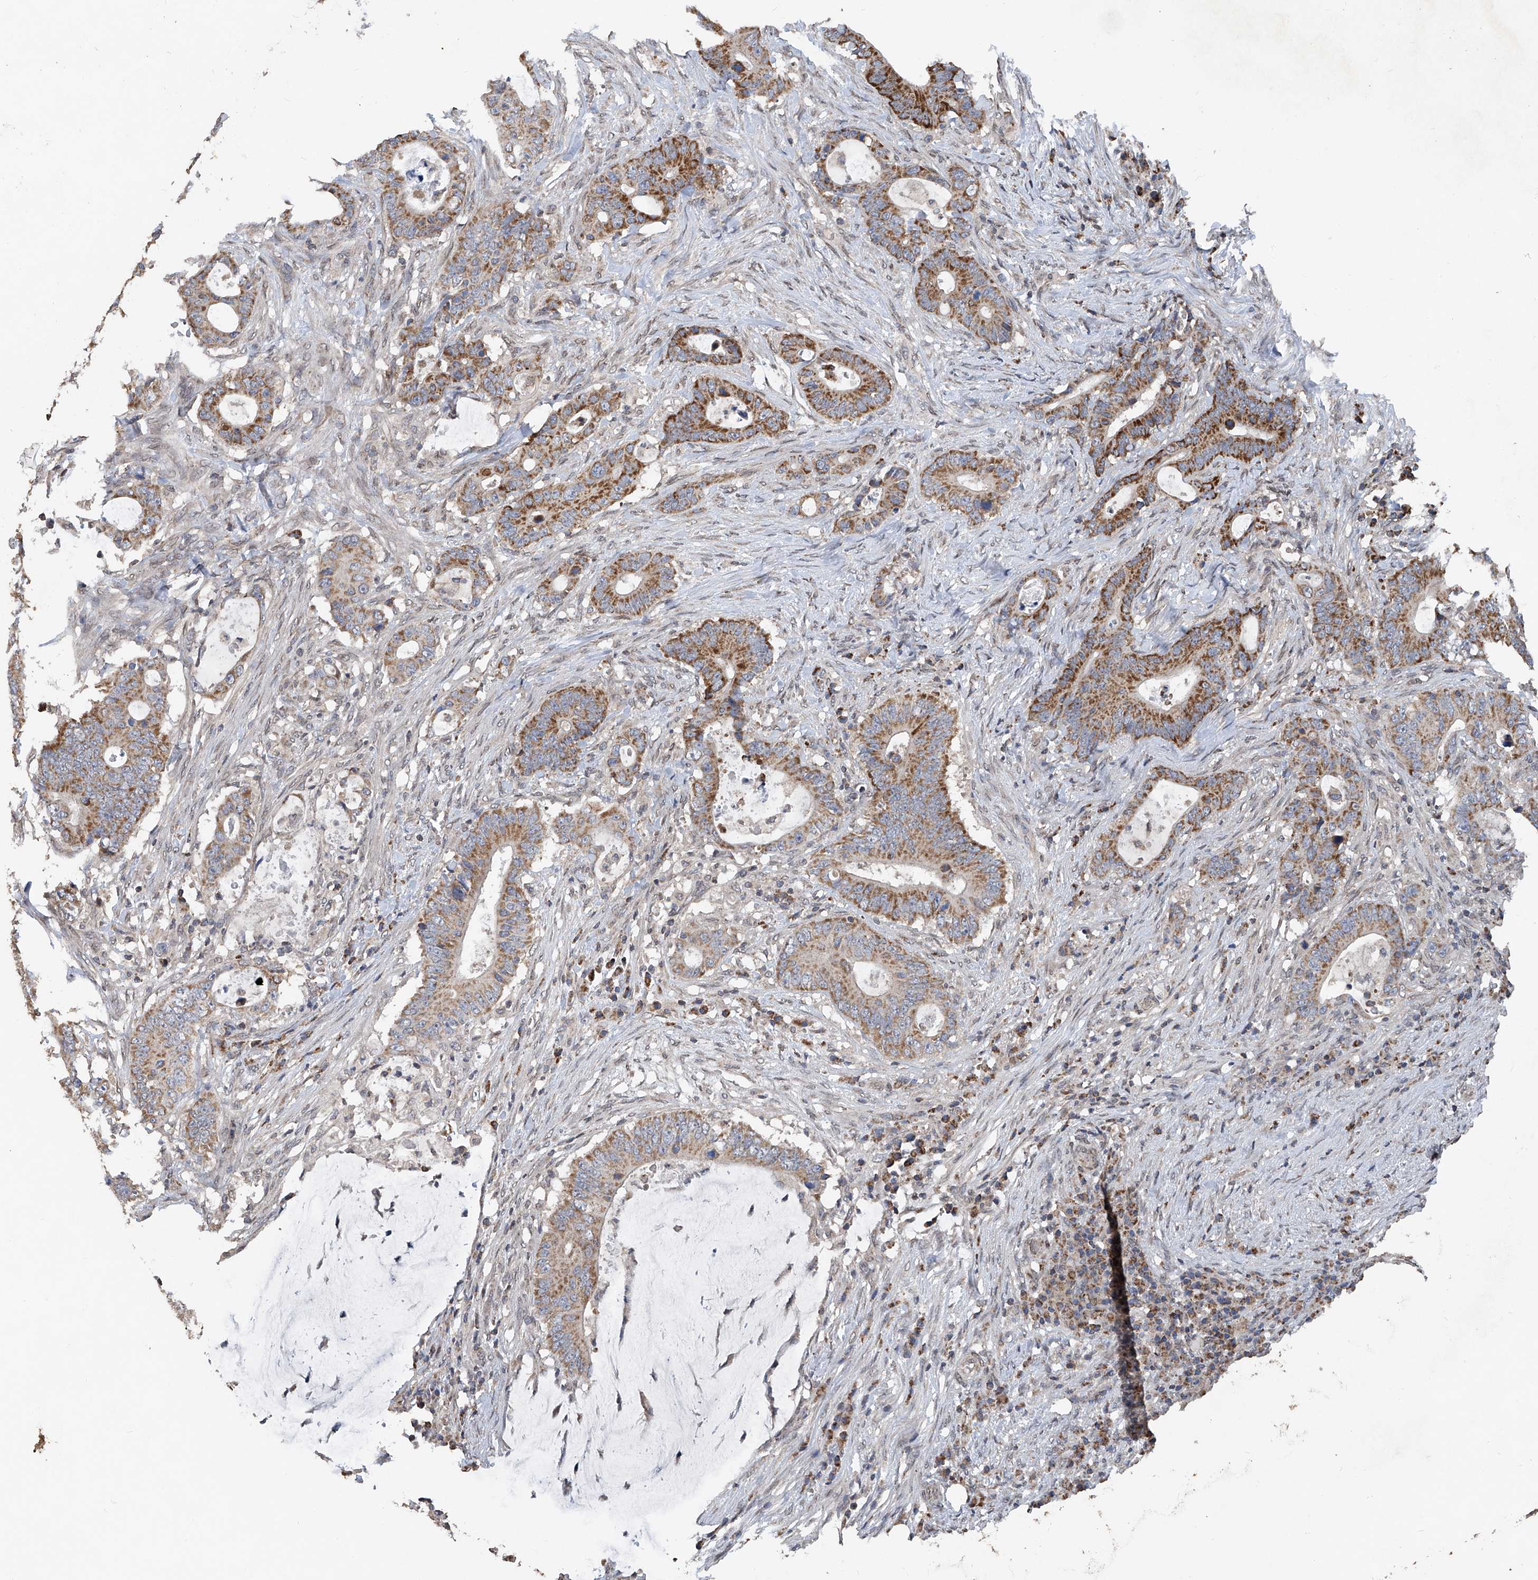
{"staining": {"intensity": "moderate", "quantity": ">75%", "location": "cytoplasmic/membranous"}, "tissue": "colorectal cancer", "cell_type": "Tumor cells", "image_type": "cancer", "snomed": [{"axis": "morphology", "description": "Adenocarcinoma, NOS"}, {"axis": "topography", "description": "Colon"}], "caption": "The photomicrograph exhibits staining of colorectal cancer (adenocarcinoma), revealing moderate cytoplasmic/membranous protein positivity (brown color) within tumor cells. (DAB (3,3'-diaminobenzidine) IHC with brightfield microscopy, high magnification).", "gene": "BCKDHB", "patient": {"sex": "male", "age": 83}}